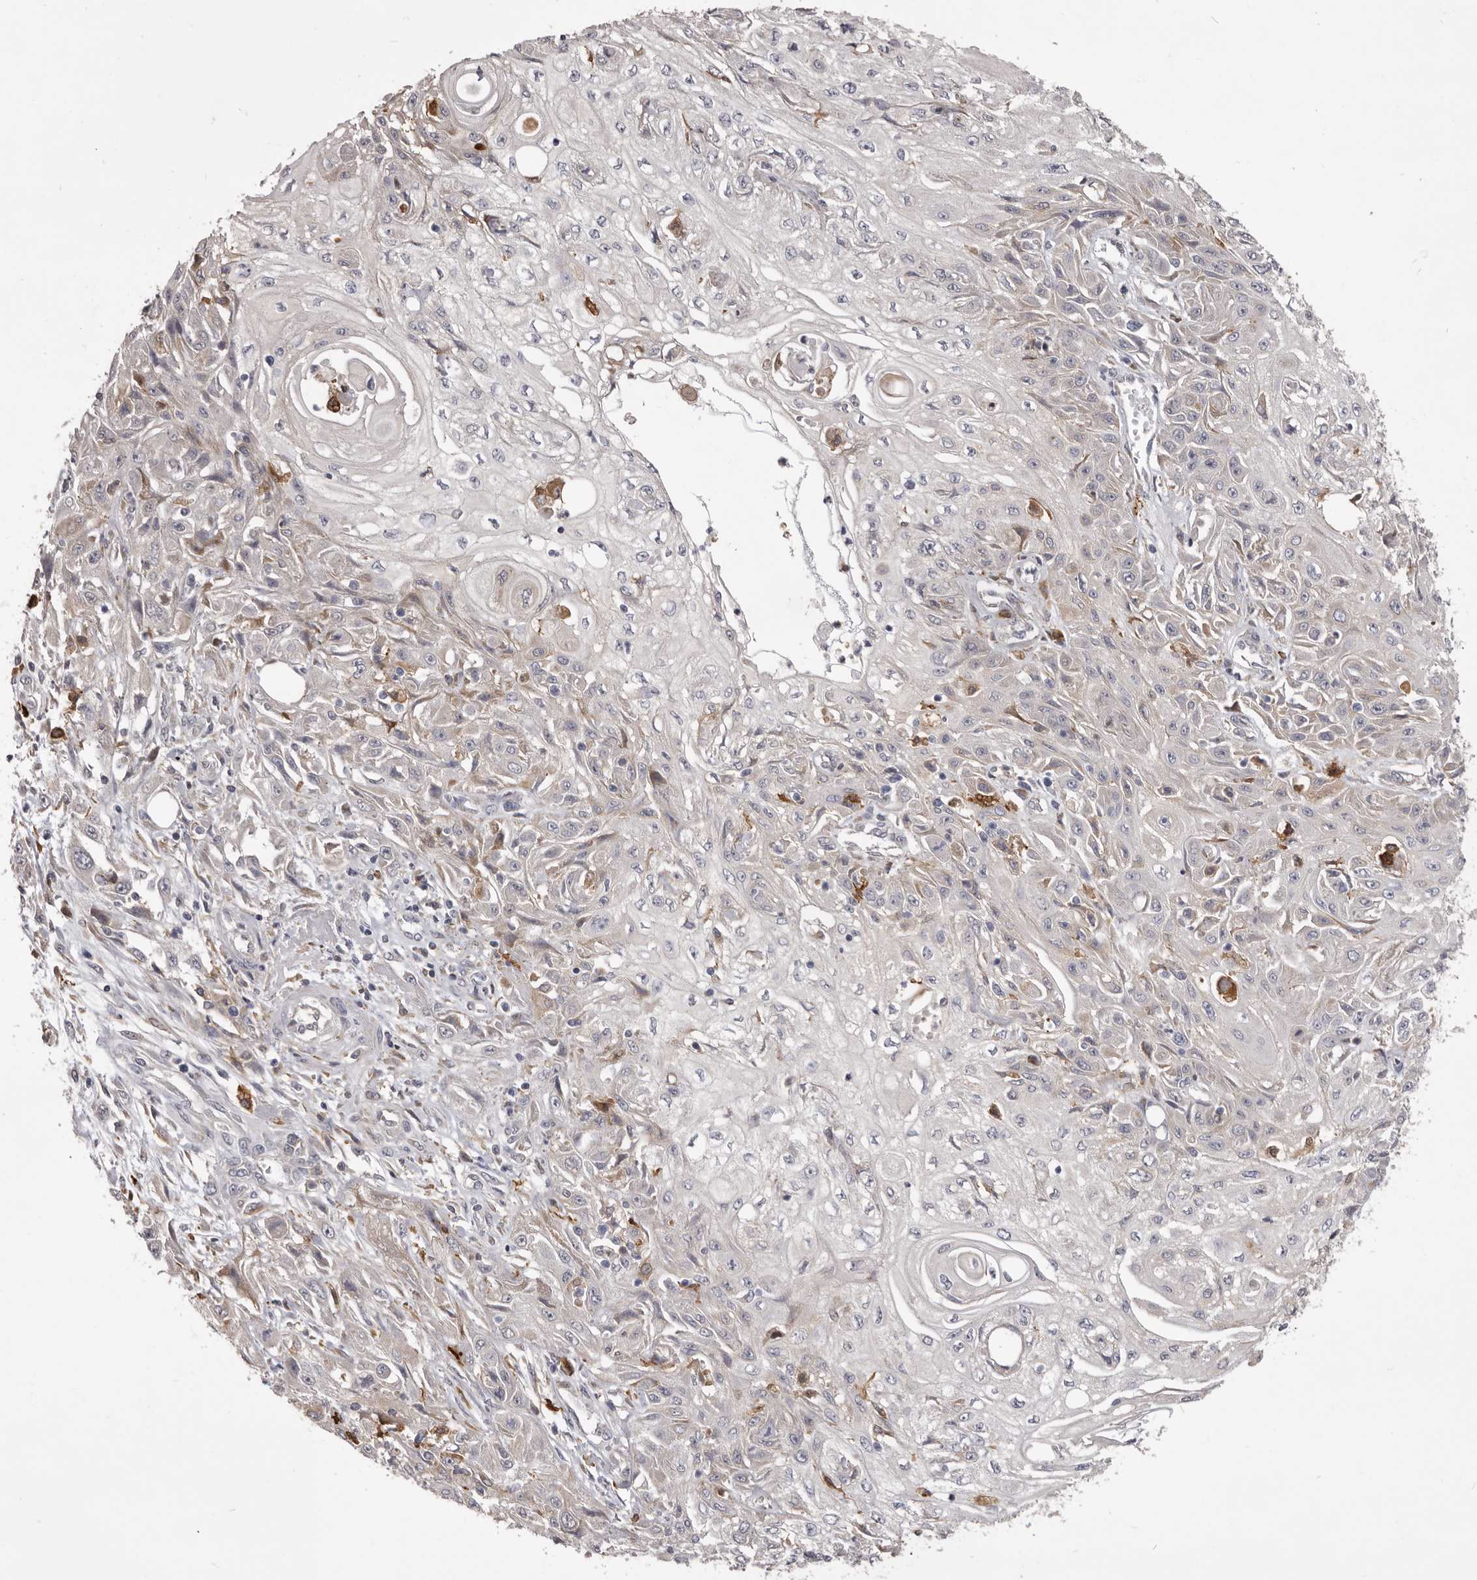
{"staining": {"intensity": "weak", "quantity": "<25%", "location": "cytoplasmic/membranous"}, "tissue": "skin cancer", "cell_type": "Tumor cells", "image_type": "cancer", "snomed": [{"axis": "morphology", "description": "Squamous cell carcinoma, NOS"}, {"axis": "morphology", "description": "Squamous cell carcinoma, metastatic, NOS"}, {"axis": "topography", "description": "Skin"}, {"axis": "topography", "description": "Lymph node"}], "caption": "The image exhibits no staining of tumor cells in skin metastatic squamous cell carcinoma.", "gene": "VPS45", "patient": {"sex": "male", "age": 75}}